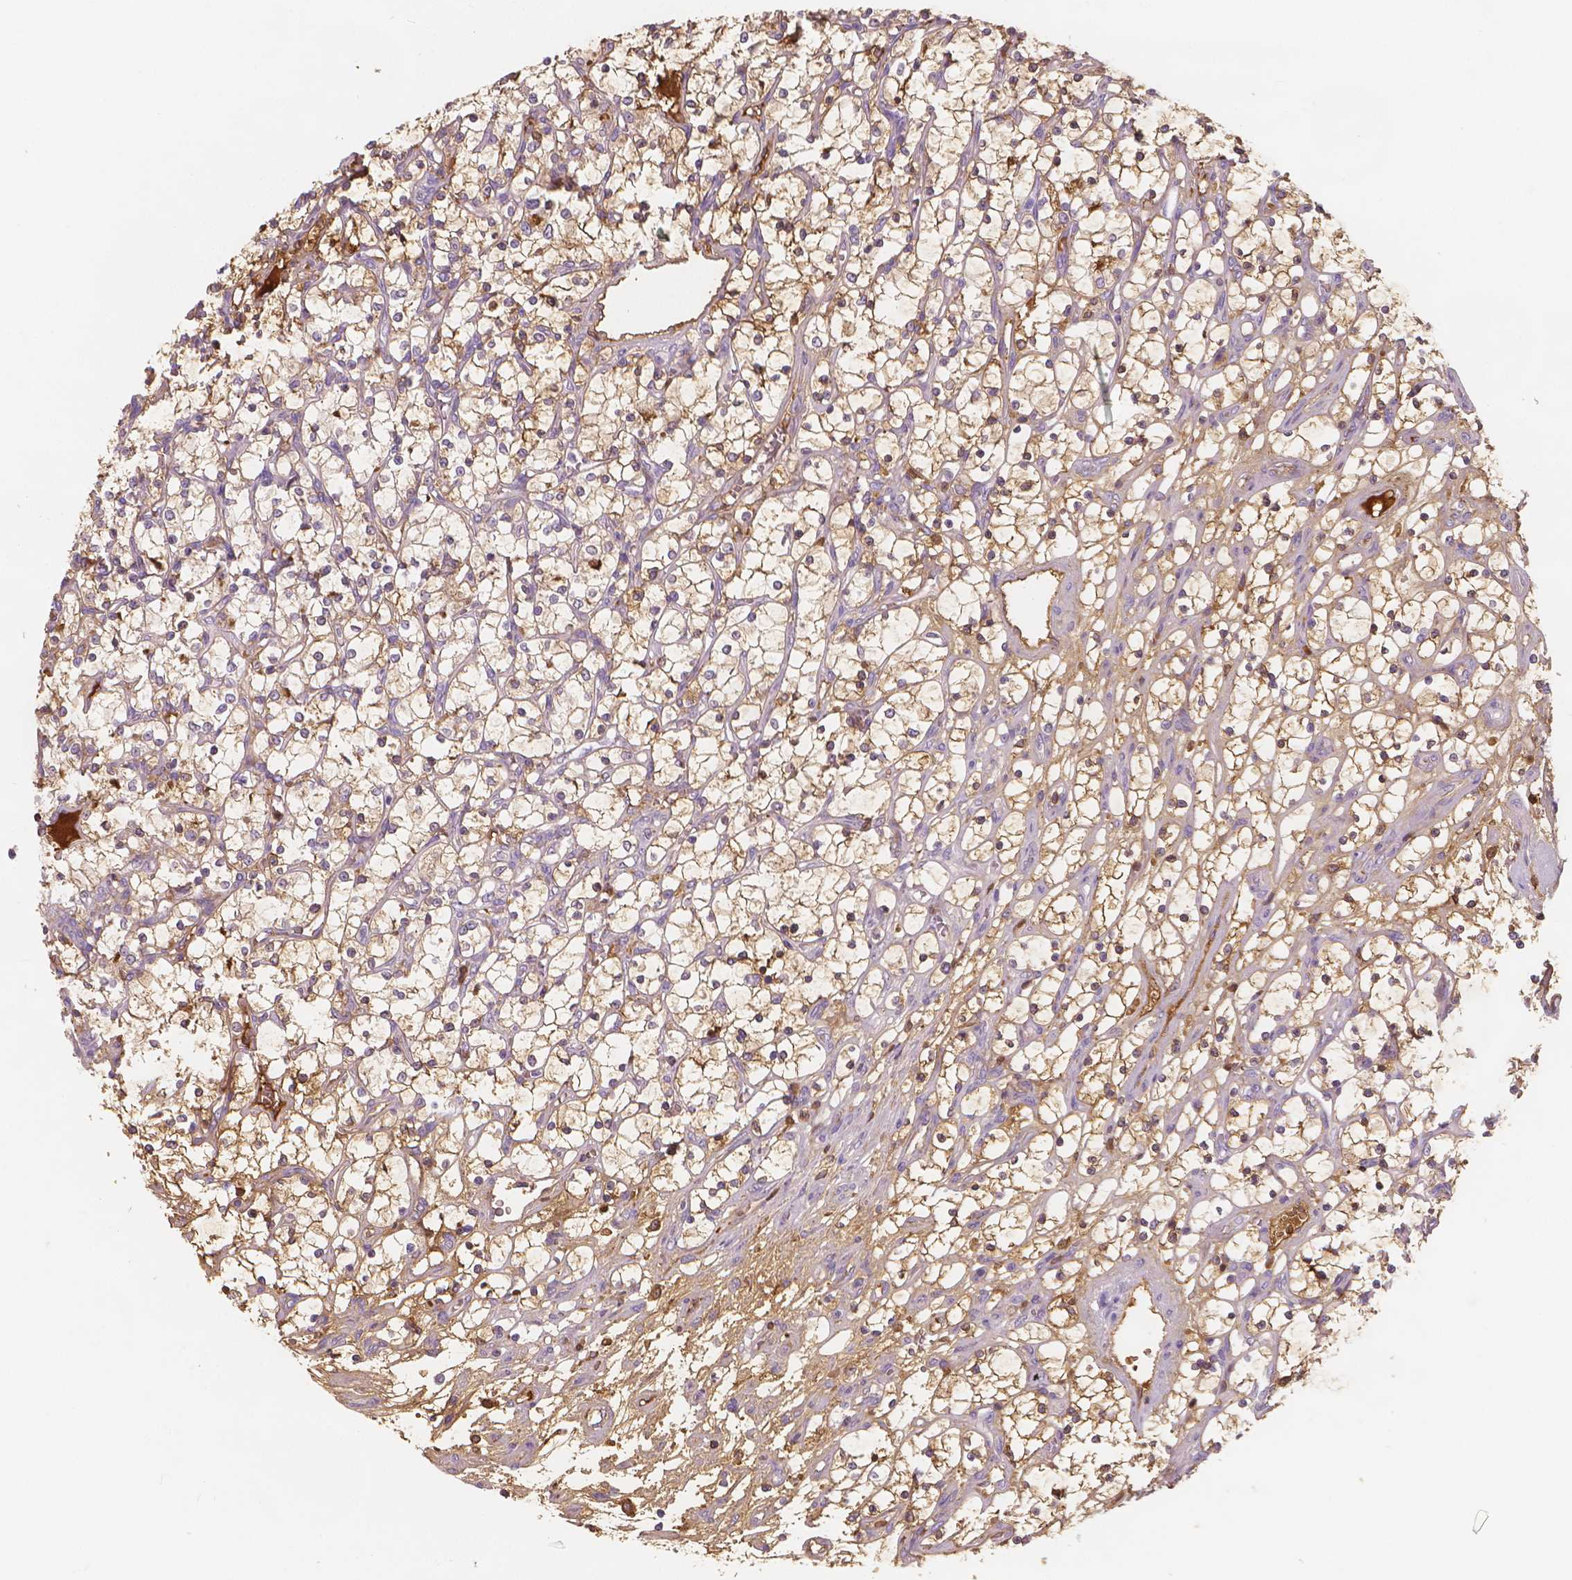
{"staining": {"intensity": "weak", "quantity": "25%-75%", "location": "cytoplasmic/membranous"}, "tissue": "renal cancer", "cell_type": "Tumor cells", "image_type": "cancer", "snomed": [{"axis": "morphology", "description": "Adenocarcinoma, NOS"}, {"axis": "topography", "description": "Kidney"}], "caption": "Human renal cancer (adenocarcinoma) stained for a protein (brown) demonstrates weak cytoplasmic/membranous positive positivity in about 25%-75% of tumor cells.", "gene": "APOA4", "patient": {"sex": "female", "age": 69}}